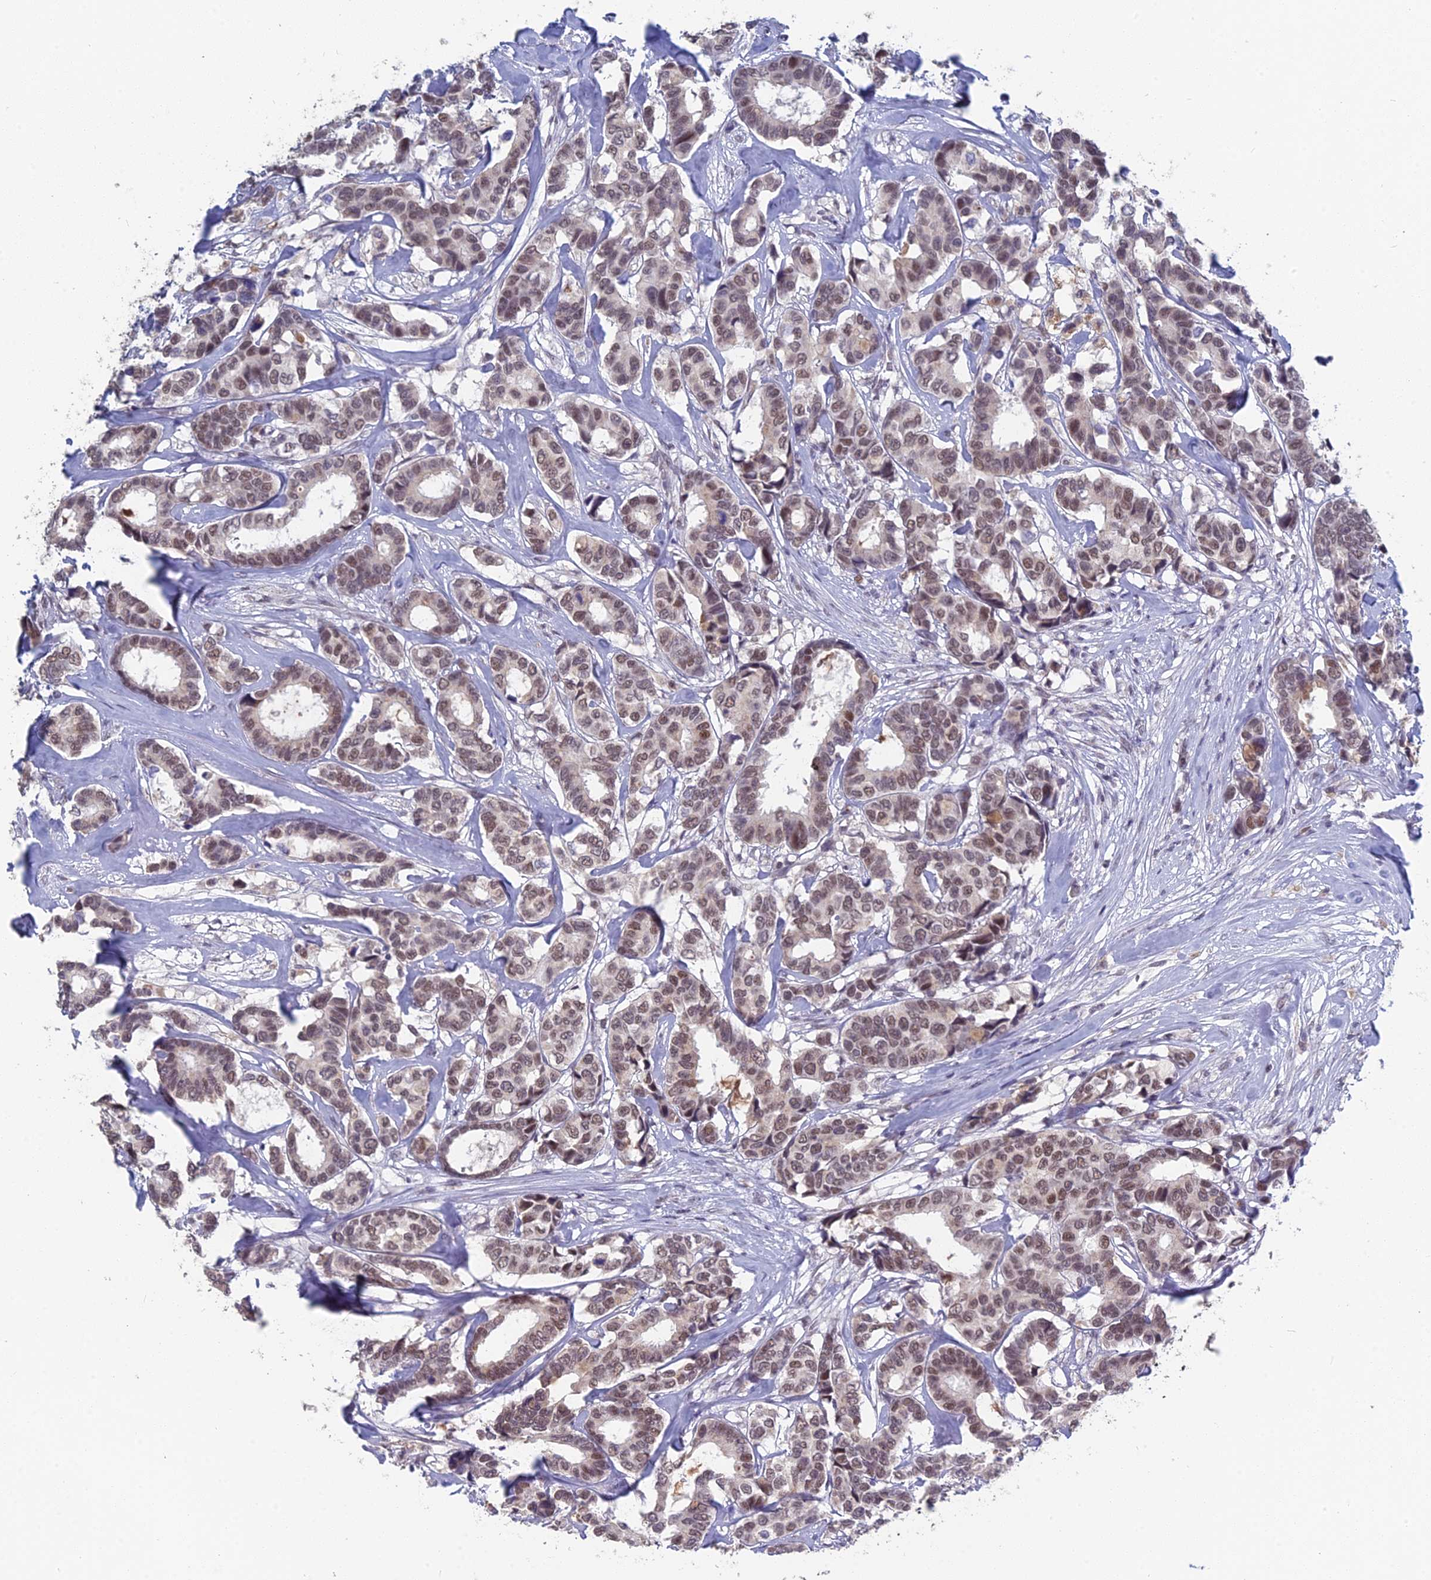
{"staining": {"intensity": "weak", "quantity": ">75%", "location": "nuclear"}, "tissue": "breast cancer", "cell_type": "Tumor cells", "image_type": "cancer", "snomed": [{"axis": "morphology", "description": "Duct carcinoma"}, {"axis": "topography", "description": "Breast"}], "caption": "A photomicrograph of human breast cancer (infiltrating ductal carcinoma) stained for a protein reveals weak nuclear brown staining in tumor cells. (DAB IHC with brightfield microscopy, high magnification).", "gene": "MT-CO3", "patient": {"sex": "female", "age": 87}}